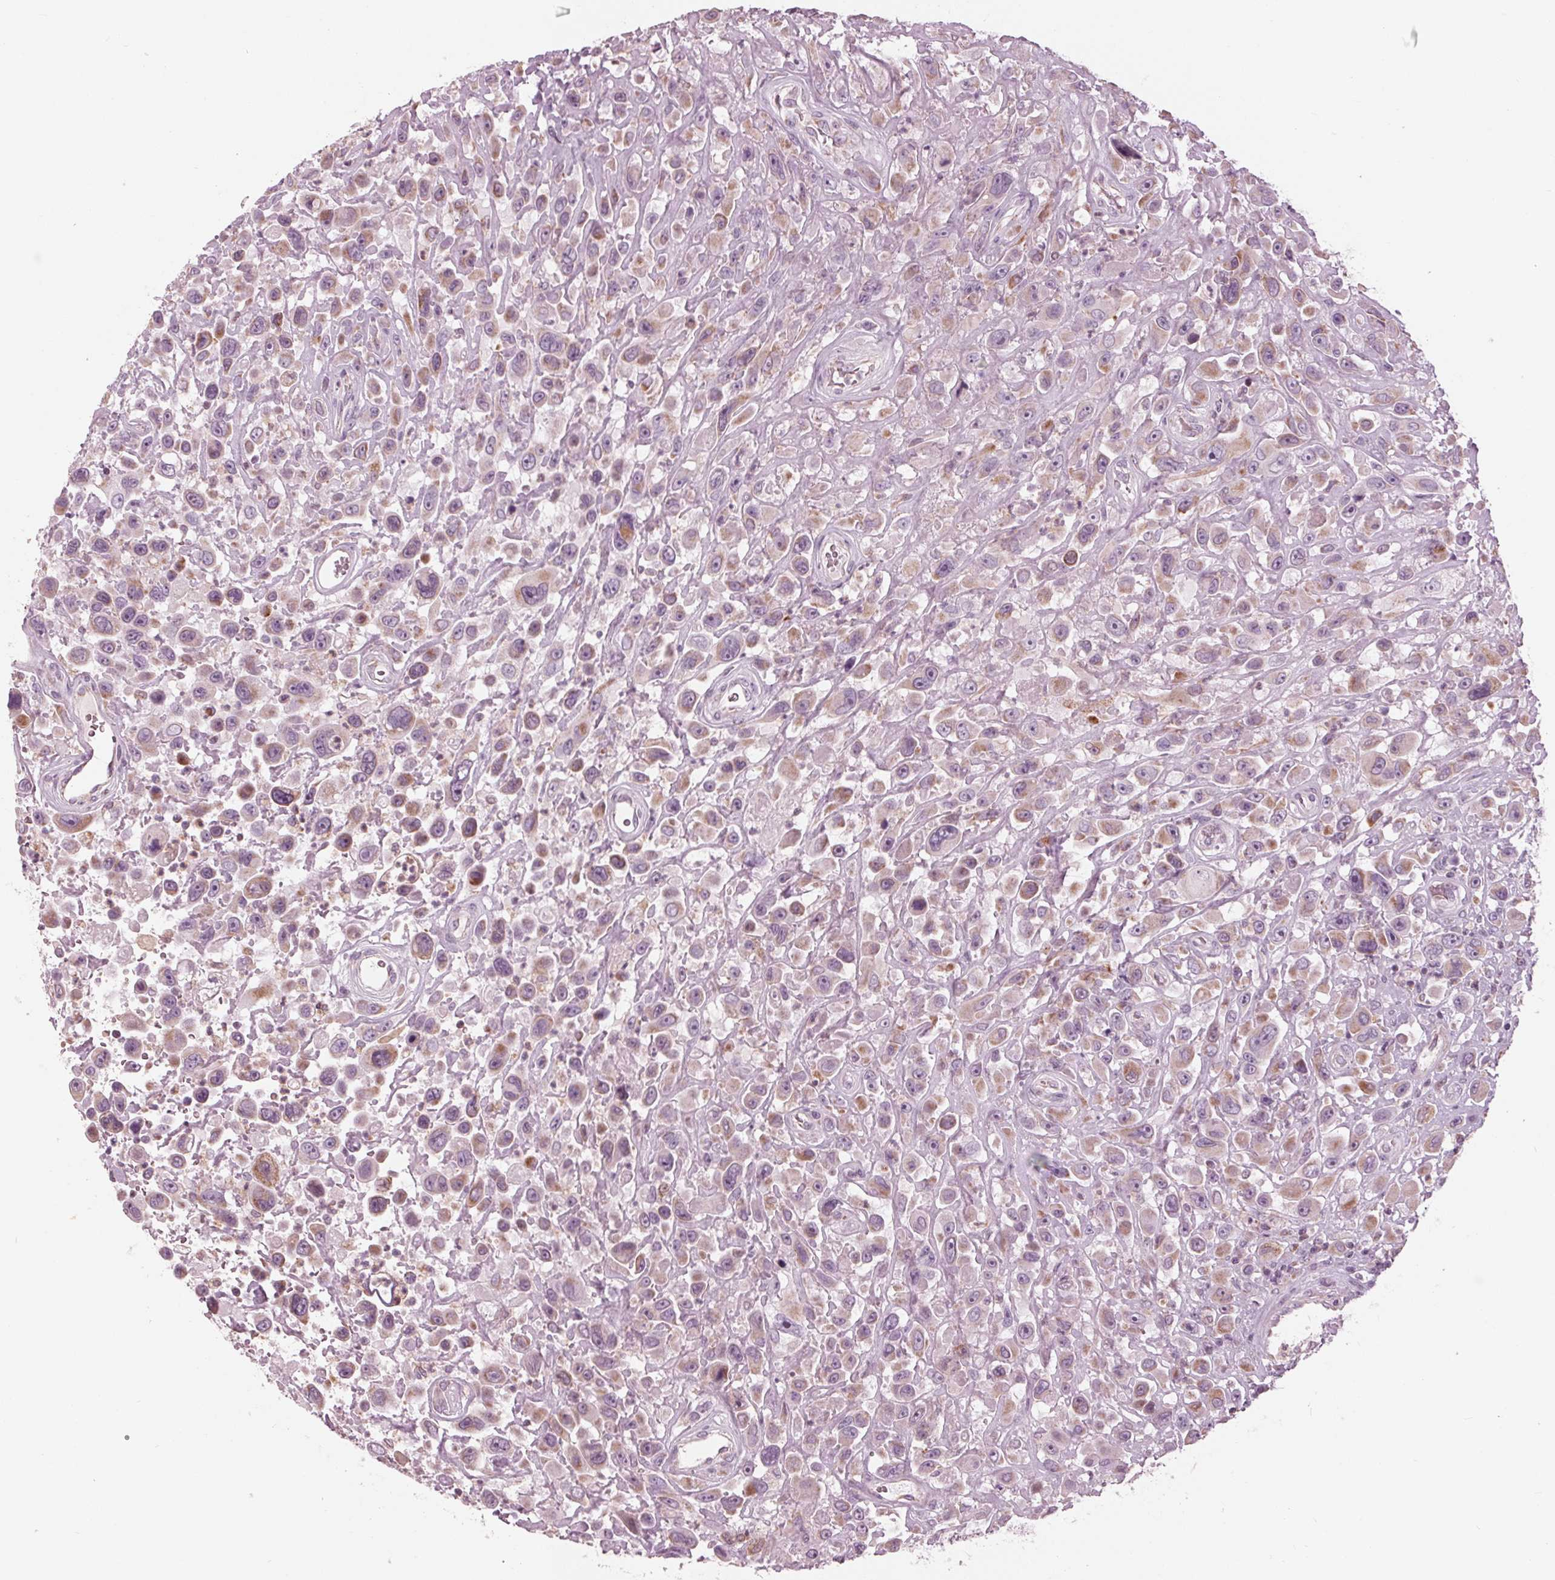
{"staining": {"intensity": "weak", "quantity": "25%-75%", "location": "cytoplasmic/membranous"}, "tissue": "urothelial cancer", "cell_type": "Tumor cells", "image_type": "cancer", "snomed": [{"axis": "morphology", "description": "Urothelial carcinoma, High grade"}, {"axis": "topography", "description": "Urinary bladder"}], "caption": "High-power microscopy captured an IHC image of urothelial cancer, revealing weak cytoplasmic/membranous staining in approximately 25%-75% of tumor cells.", "gene": "CLN6", "patient": {"sex": "male", "age": 53}}